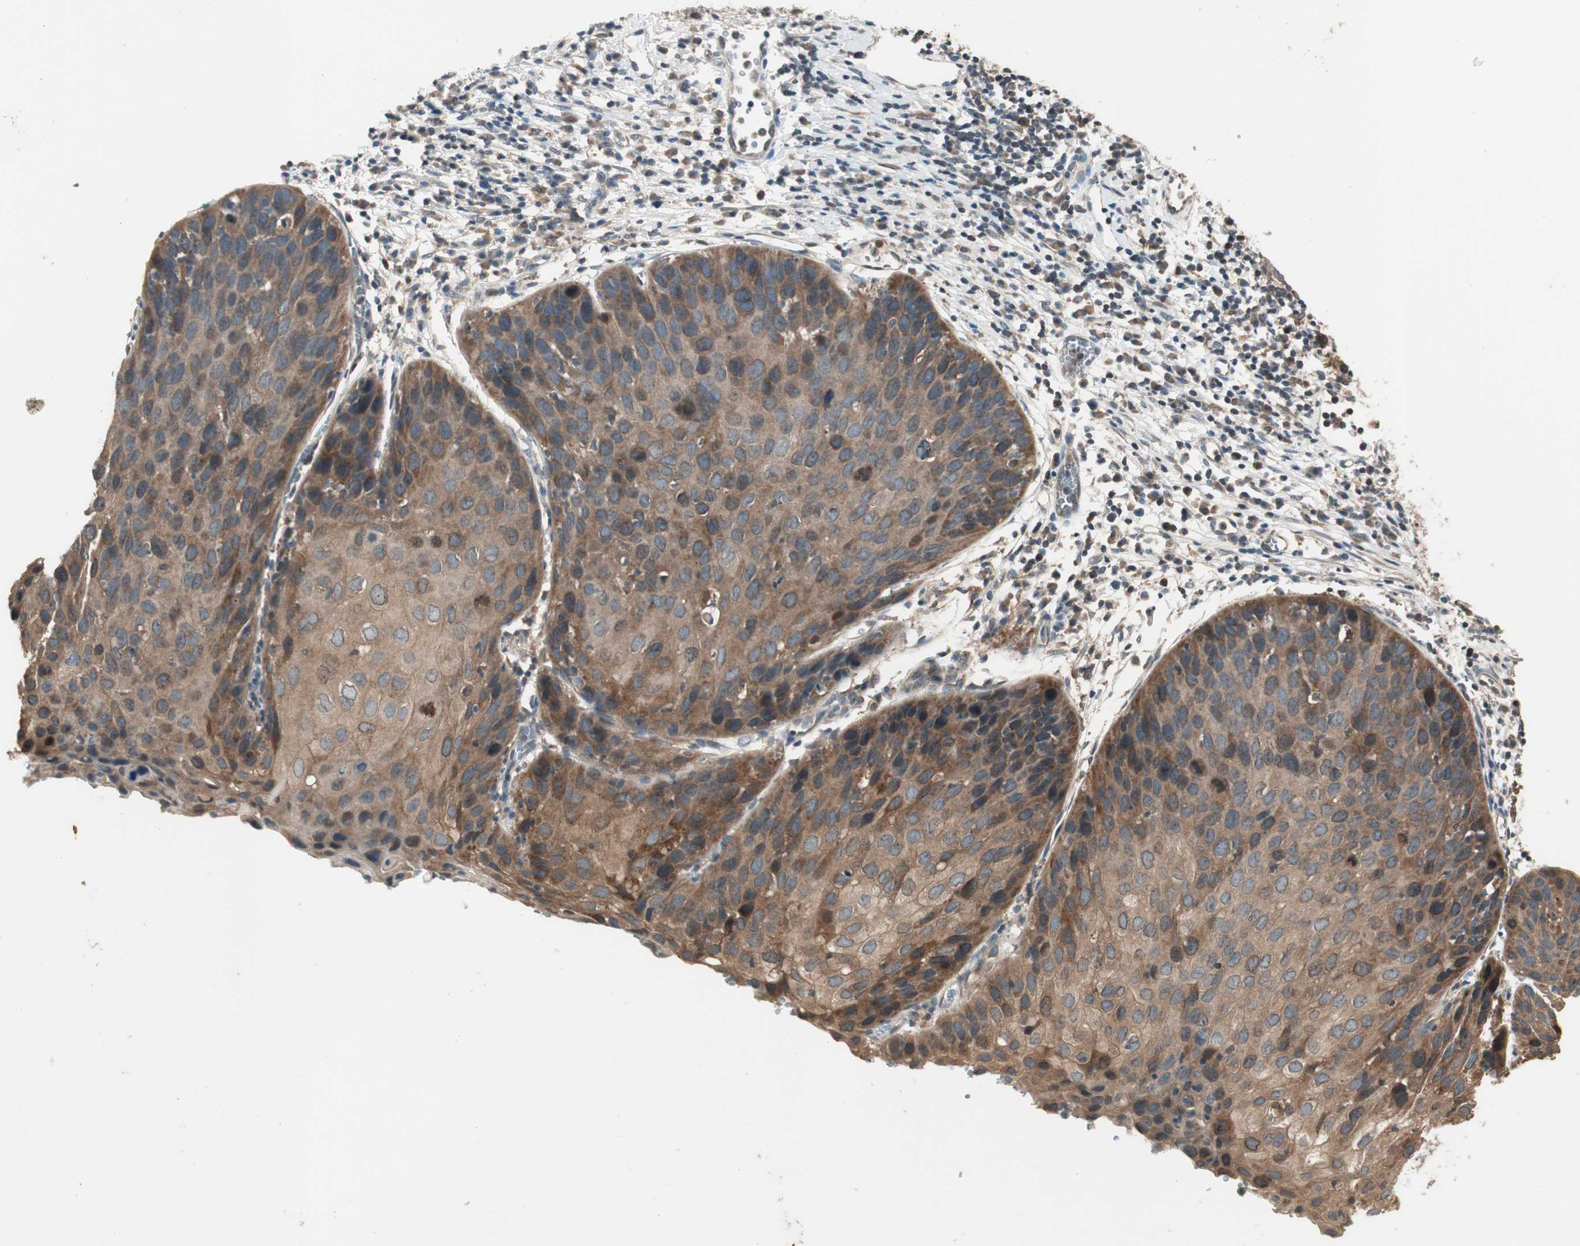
{"staining": {"intensity": "moderate", "quantity": ">75%", "location": "cytoplasmic/membranous"}, "tissue": "cervical cancer", "cell_type": "Tumor cells", "image_type": "cancer", "snomed": [{"axis": "morphology", "description": "Squamous cell carcinoma, NOS"}, {"axis": "topography", "description": "Cervix"}], "caption": "Immunohistochemical staining of human cervical cancer (squamous cell carcinoma) reveals medium levels of moderate cytoplasmic/membranous staining in about >75% of tumor cells.", "gene": "ATP6AP2", "patient": {"sex": "female", "age": 38}}